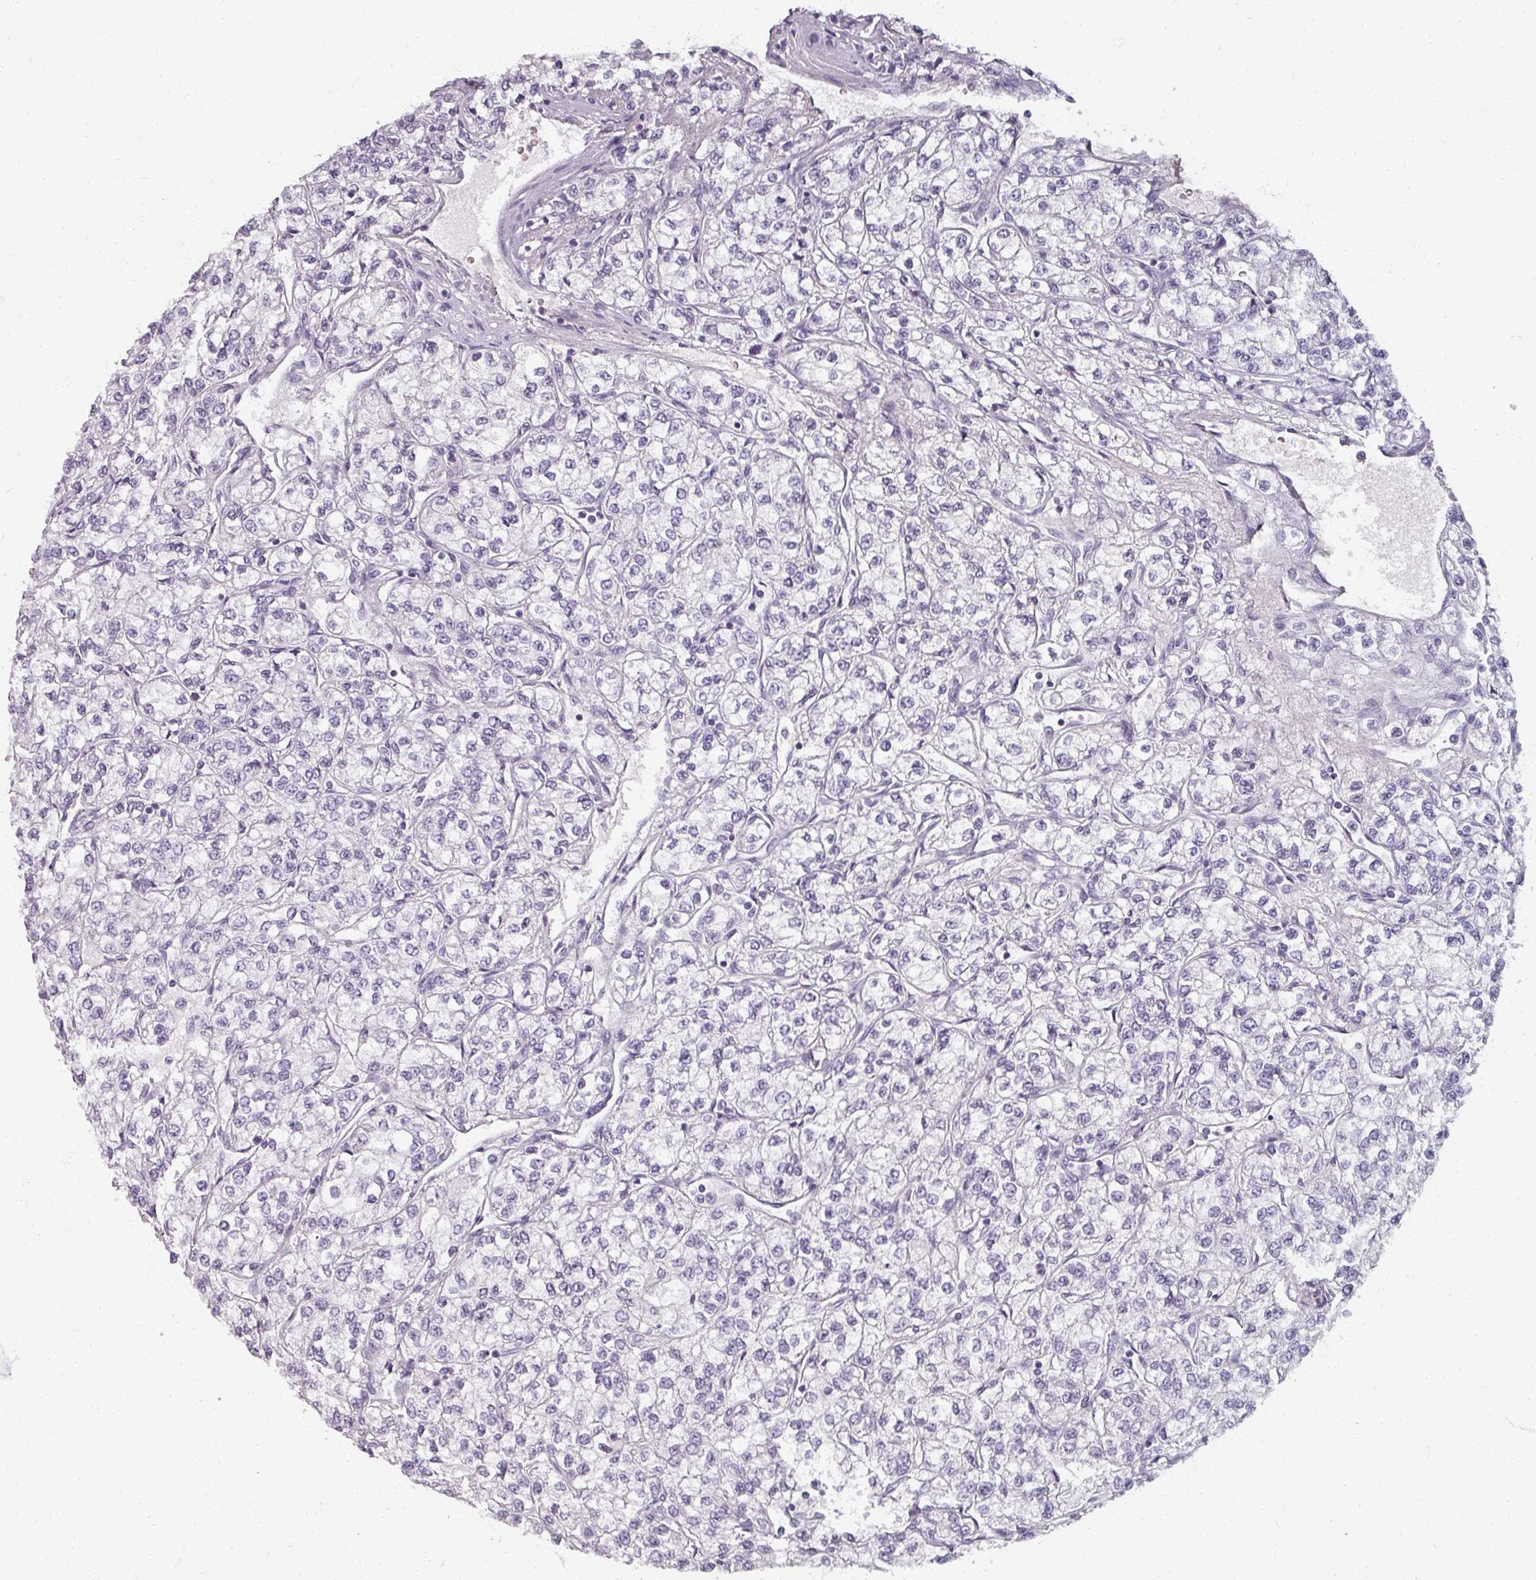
{"staining": {"intensity": "negative", "quantity": "none", "location": "none"}, "tissue": "renal cancer", "cell_type": "Tumor cells", "image_type": "cancer", "snomed": [{"axis": "morphology", "description": "Adenocarcinoma, NOS"}, {"axis": "topography", "description": "Kidney"}], "caption": "Renal adenocarcinoma was stained to show a protein in brown. There is no significant staining in tumor cells.", "gene": "REG3G", "patient": {"sex": "male", "age": 80}}